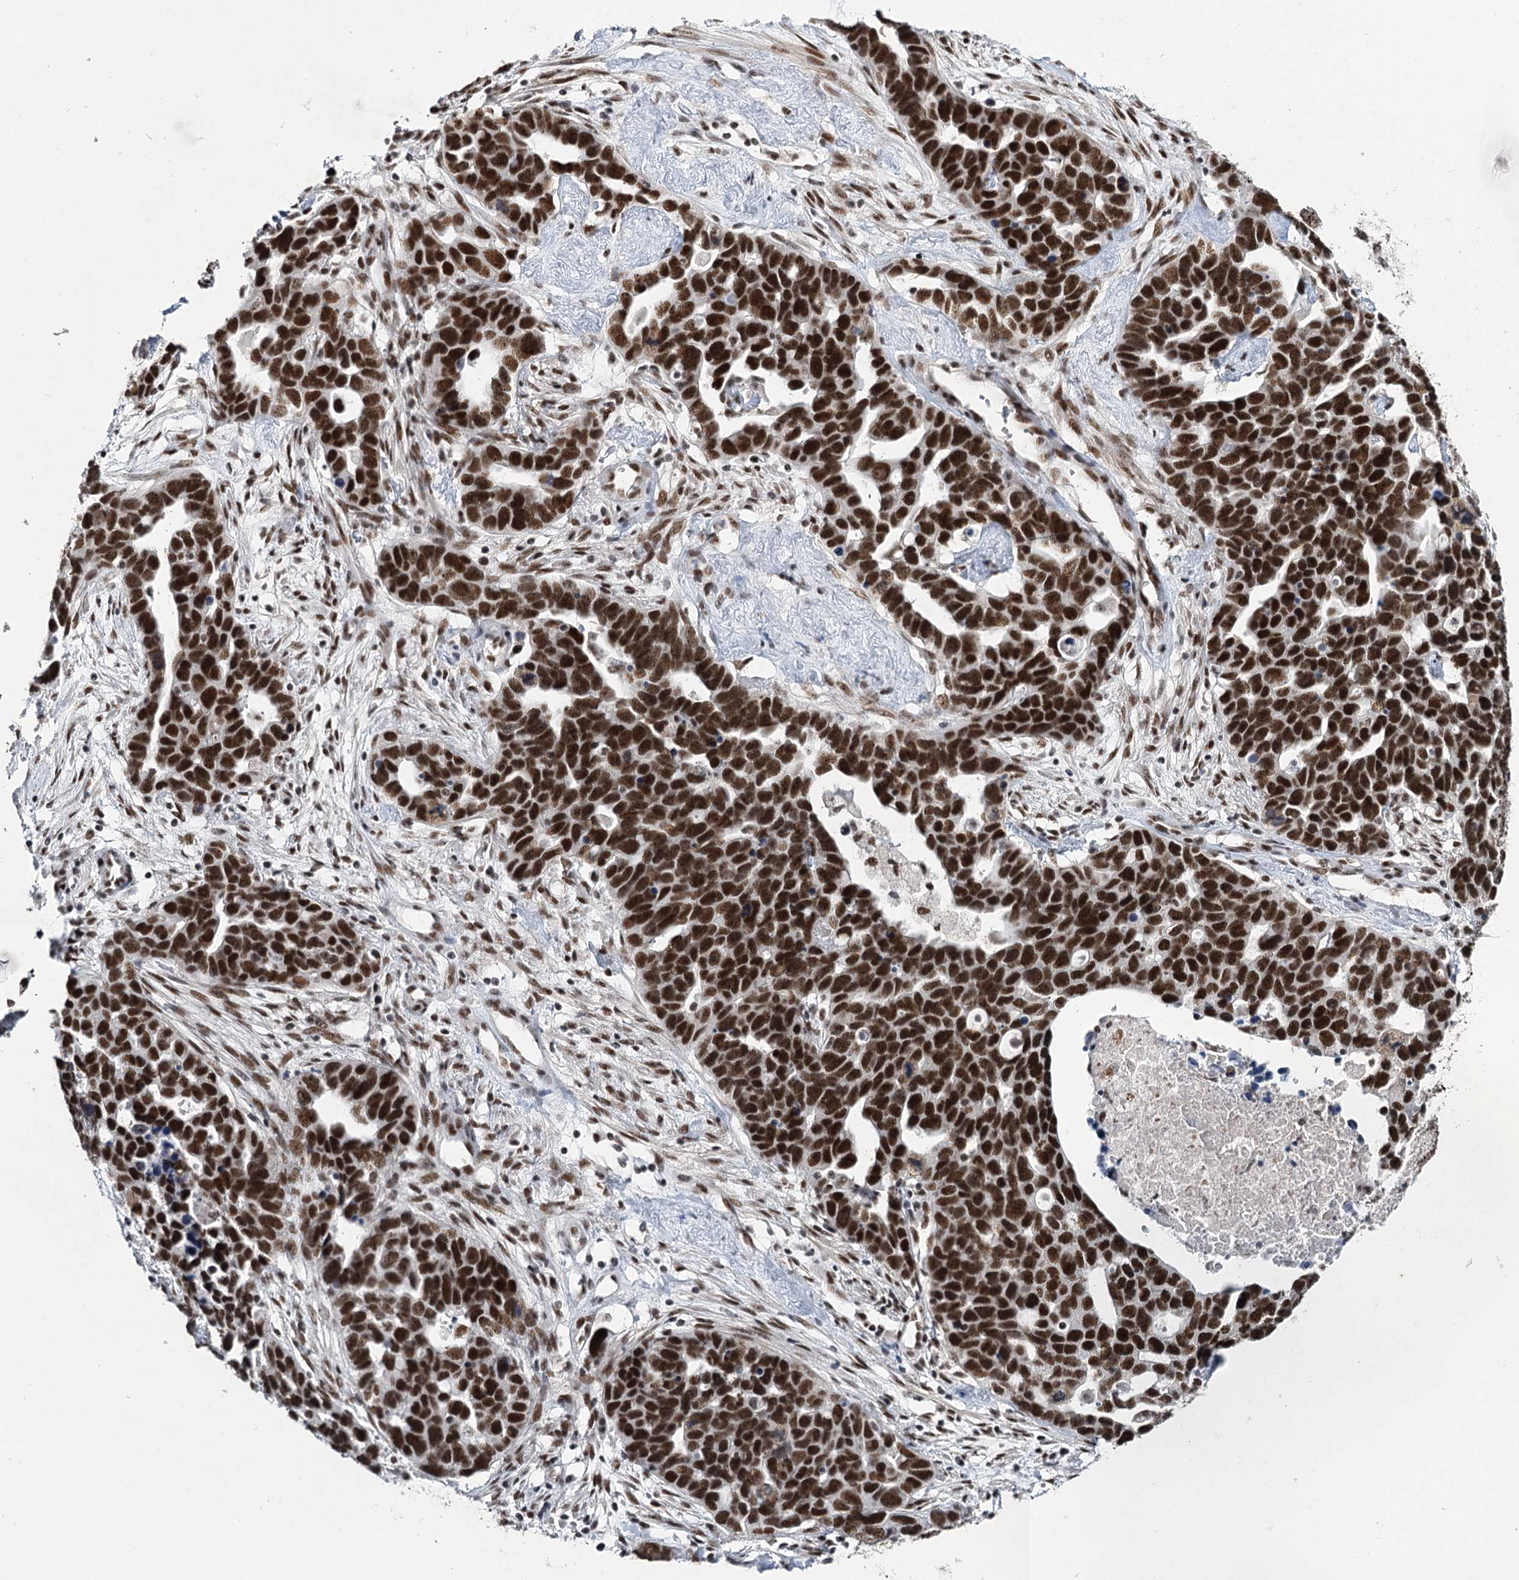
{"staining": {"intensity": "strong", "quantity": ">75%", "location": "nuclear"}, "tissue": "ovarian cancer", "cell_type": "Tumor cells", "image_type": "cancer", "snomed": [{"axis": "morphology", "description": "Cystadenocarcinoma, serous, NOS"}, {"axis": "topography", "description": "Ovary"}], "caption": "Serous cystadenocarcinoma (ovarian) stained with immunohistochemistry displays strong nuclear positivity in approximately >75% of tumor cells.", "gene": "SCAF8", "patient": {"sex": "female", "age": 54}}